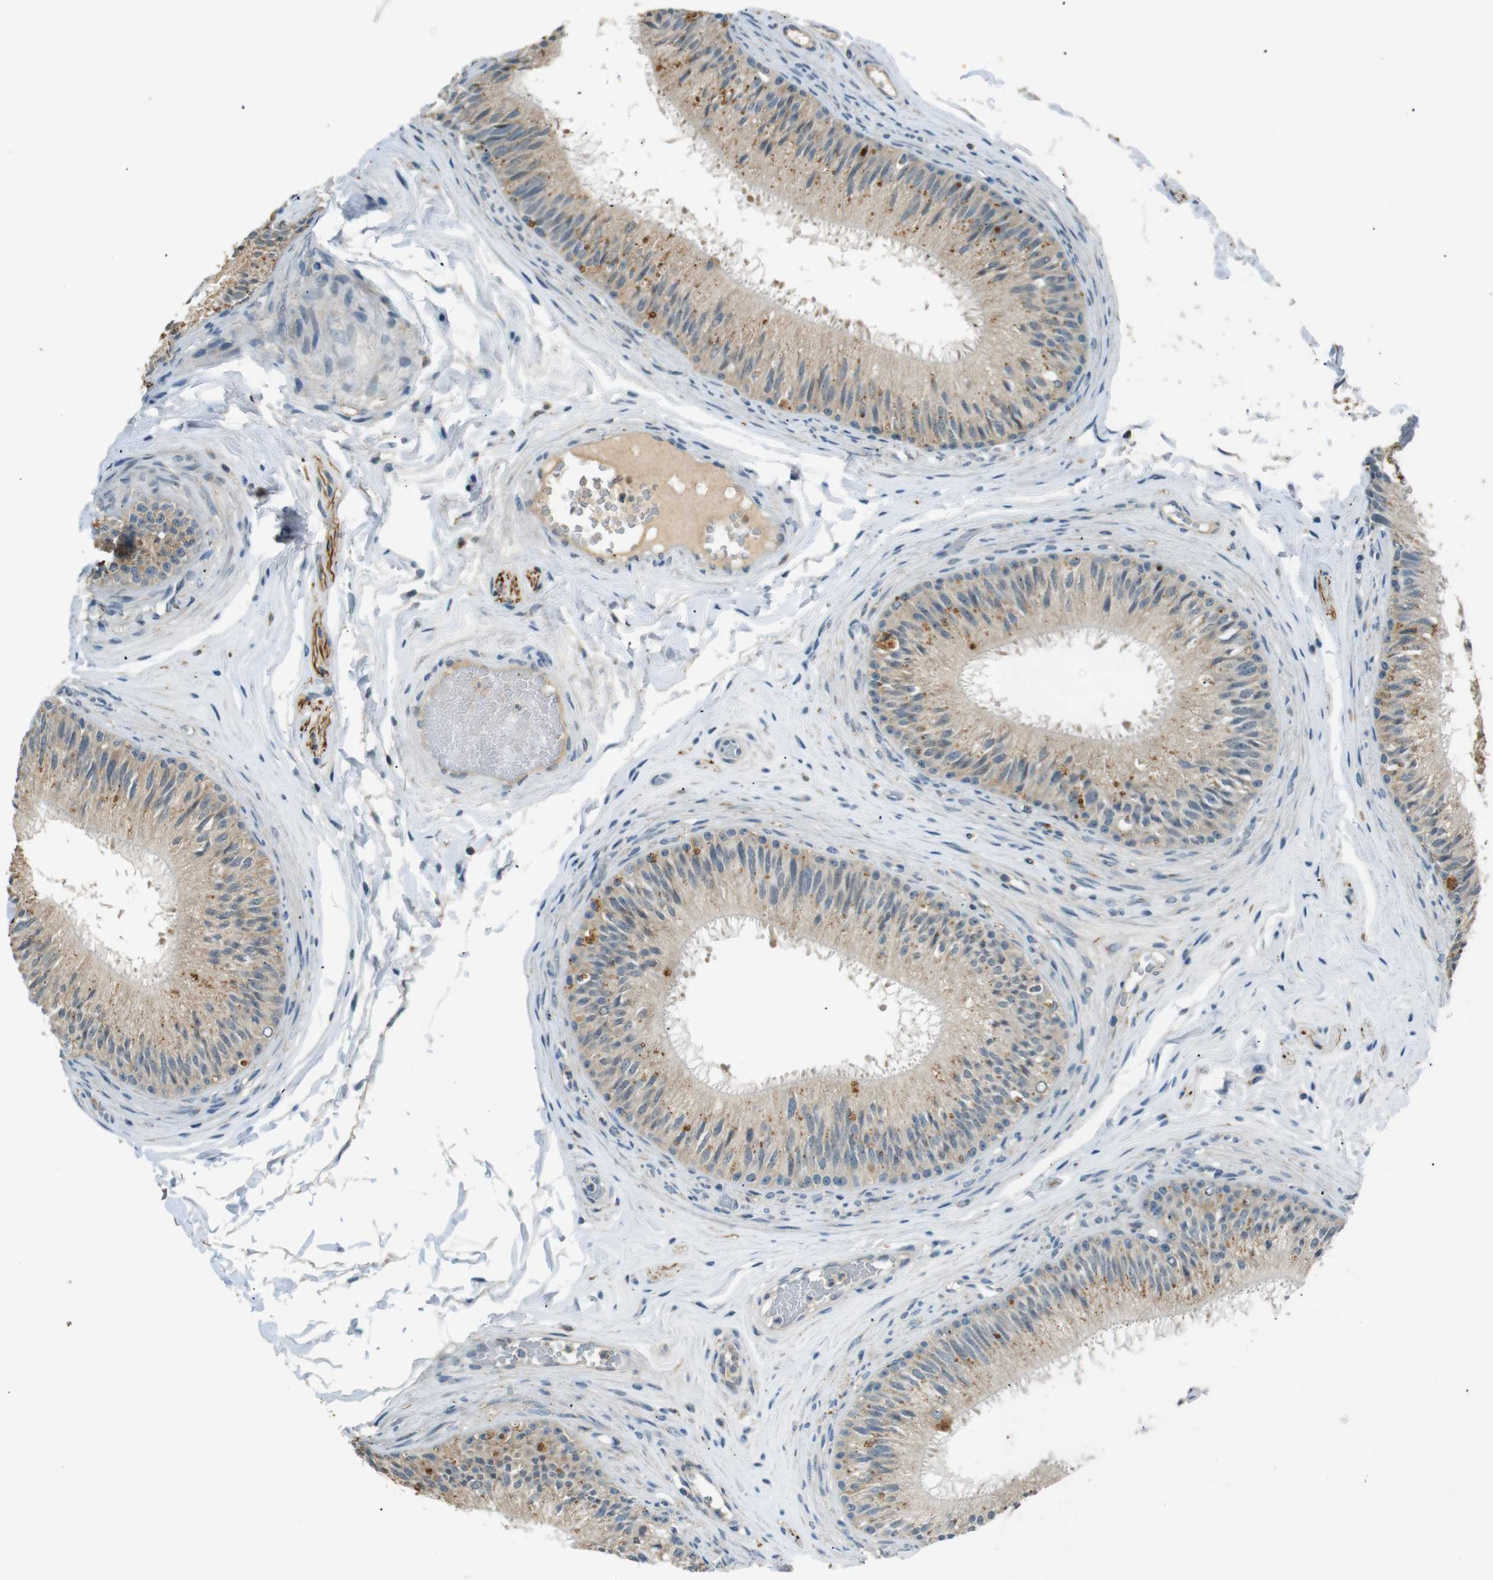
{"staining": {"intensity": "weak", "quantity": ">75%", "location": "cytoplasmic/membranous"}, "tissue": "epididymis", "cell_type": "Glandular cells", "image_type": "normal", "snomed": [{"axis": "morphology", "description": "Normal tissue, NOS"}, {"axis": "topography", "description": "Testis"}, {"axis": "topography", "description": "Epididymis"}], "caption": "Brown immunohistochemical staining in unremarkable epididymis exhibits weak cytoplasmic/membranous staining in about >75% of glandular cells. (DAB (3,3'-diaminobenzidine) = brown stain, brightfield microscopy at high magnification).", "gene": "MAGI2", "patient": {"sex": "male", "age": 36}}